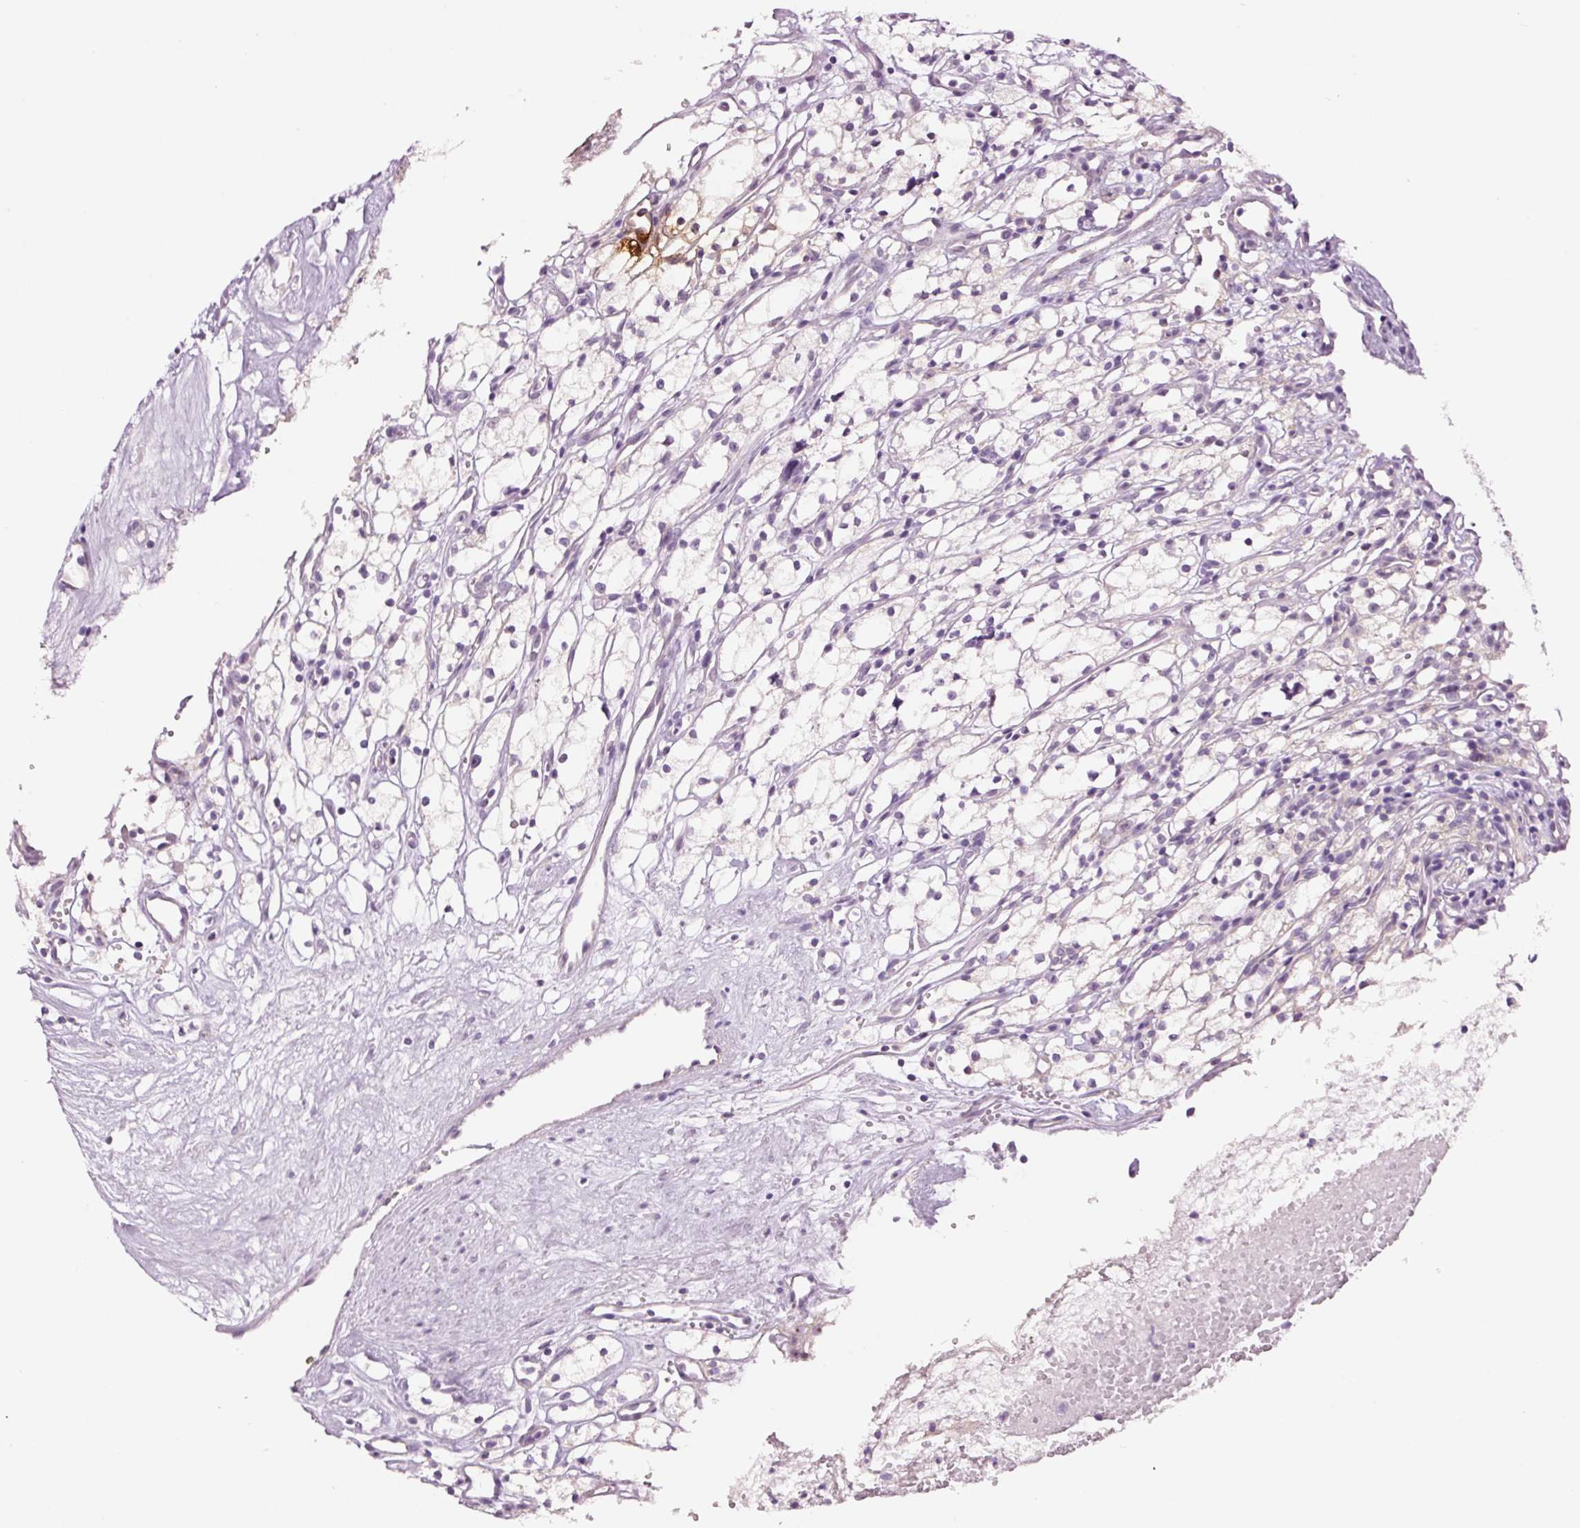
{"staining": {"intensity": "negative", "quantity": "none", "location": "none"}, "tissue": "renal cancer", "cell_type": "Tumor cells", "image_type": "cancer", "snomed": [{"axis": "morphology", "description": "Adenocarcinoma, NOS"}, {"axis": "topography", "description": "Kidney"}], "caption": "This is an immunohistochemistry image of human renal adenocarcinoma. There is no staining in tumor cells.", "gene": "GCG", "patient": {"sex": "male", "age": 59}}